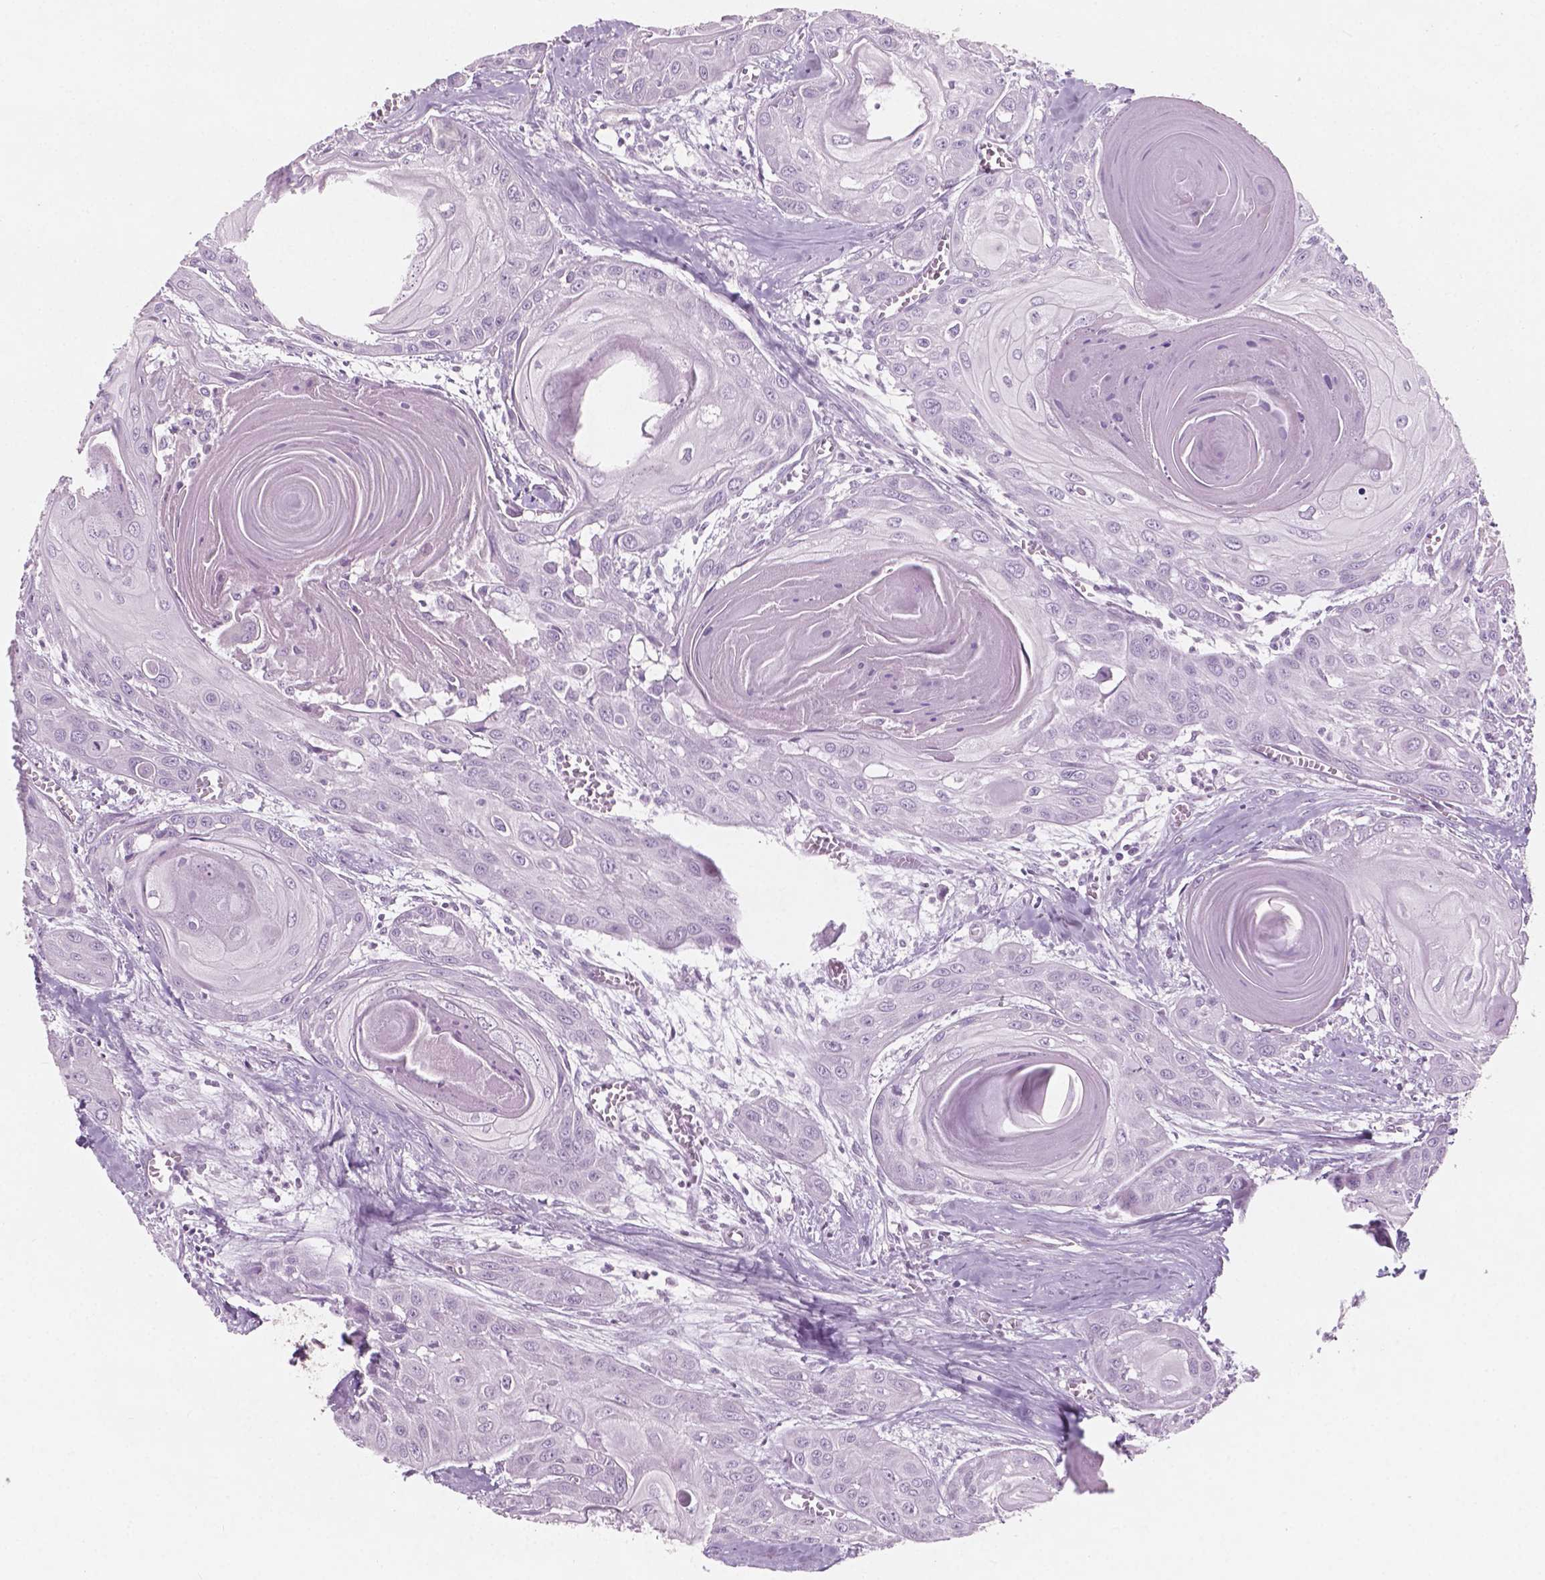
{"staining": {"intensity": "negative", "quantity": "none", "location": "none"}, "tissue": "head and neck cancer", "cell_type": "Tumor cells", "image_type": "cancer", "snomed": [{"axis": "morphology", "description": "Squamous cell carcinoma, NOS"}, {"axis": "topography", "description": "Oral tissue"}, {"axis": "topography", "description": "Head-Neck"}], "caption": "There is no significant expression in tumor cells of head and neck cancer.", "gene": "AWAT1", "patient": {"sex": "male", "age": 71}}